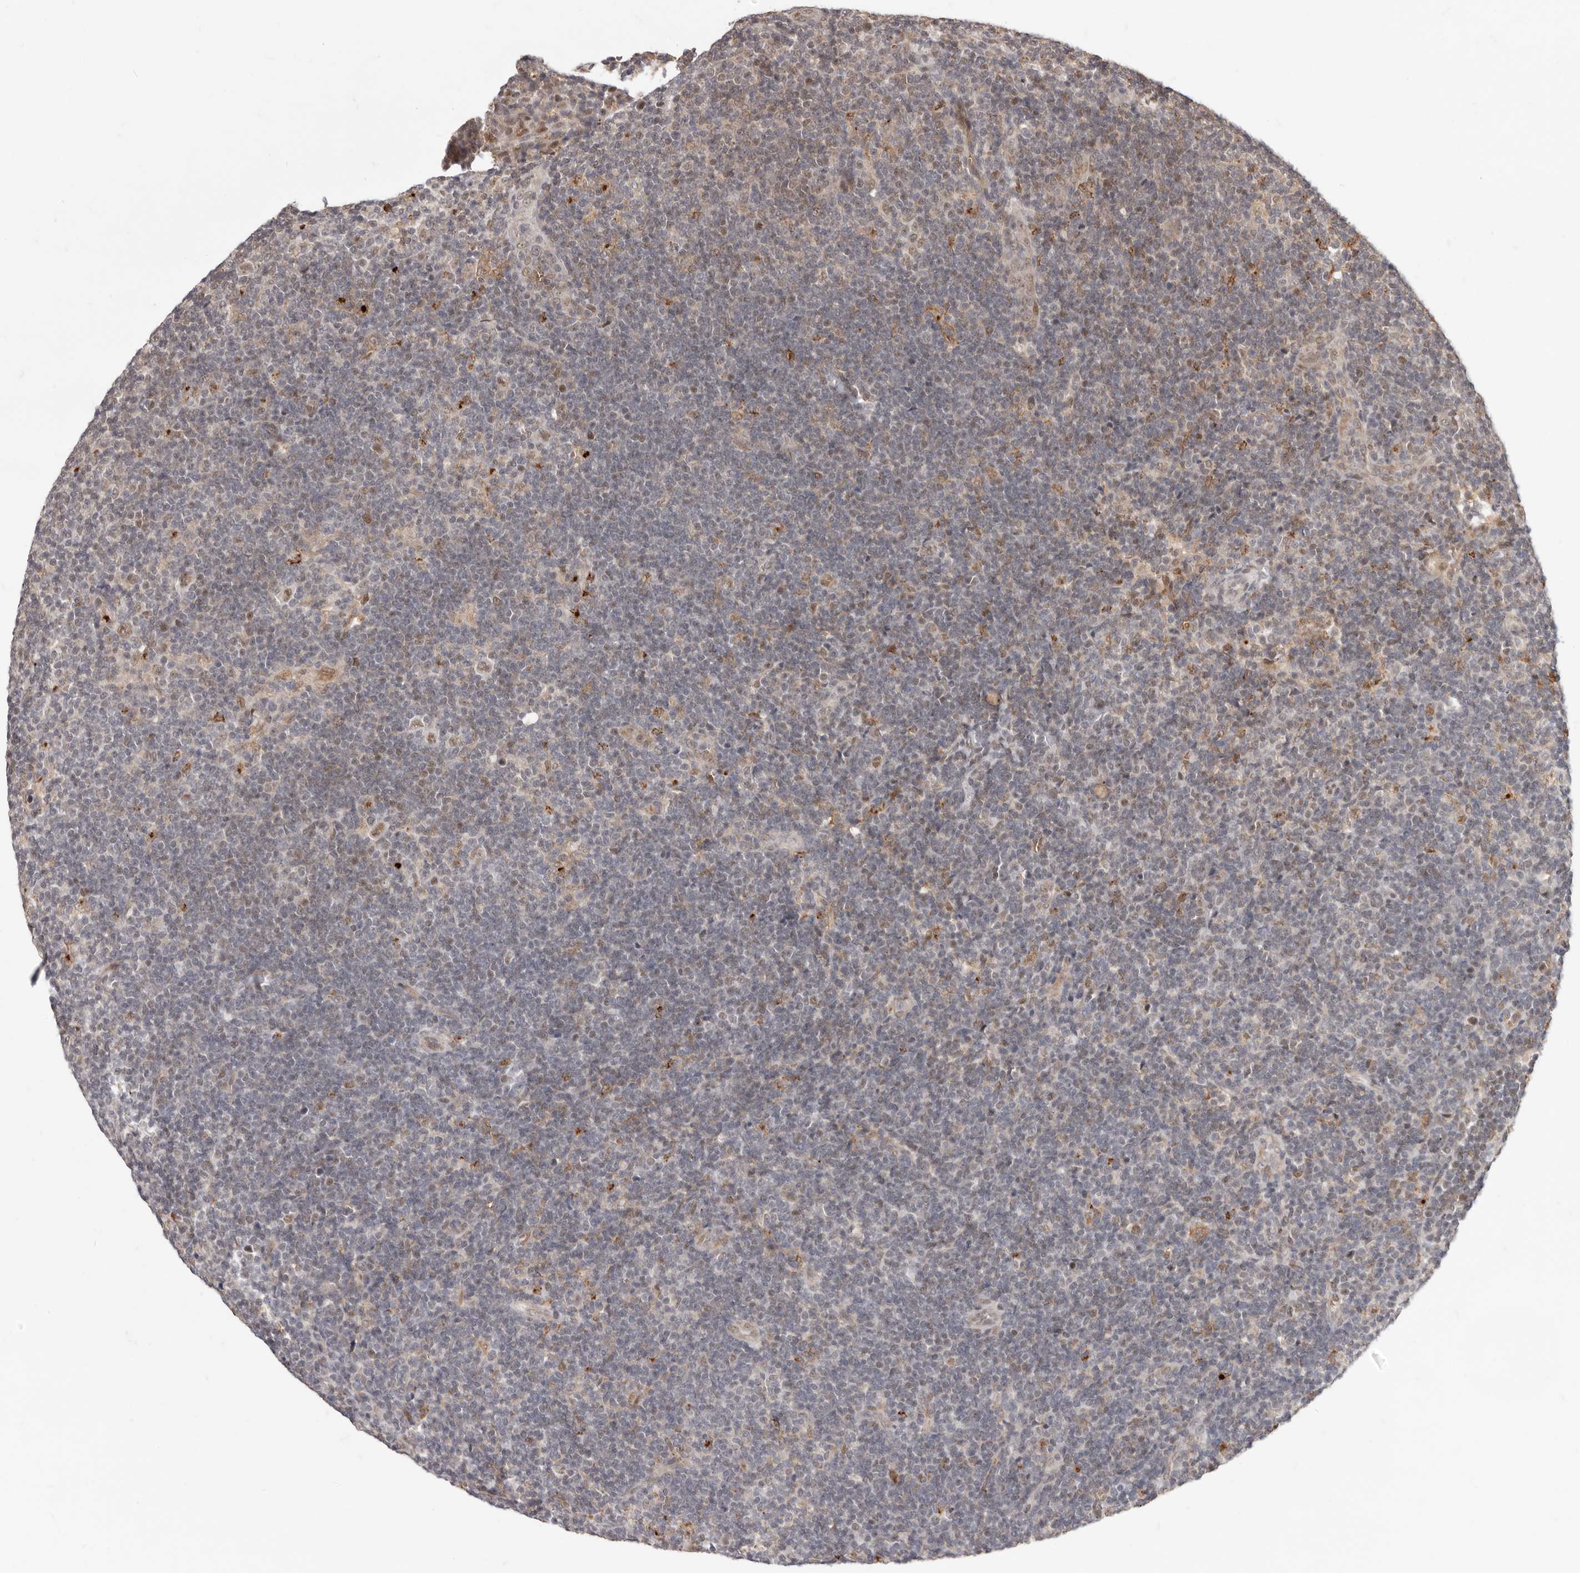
{"staining": {"intensity": "weak", "quantity": ">75%", "location": "nuclear"}, "tissue": "lymphoma", "cell_type": "Tumor cells", "image_type": "cancer", "snomed": [{"axis": "morphology", "description": "Hodgkin's disease, NOS"}, {"axis": "topography", "description": "Lymph node"}], "caption": "A high-resolution photomicrograph shows immunohistochemistry (IHC) staining of lymphoma, which reveals weak nuclear staining in approximately >75% of tumor cells.", "gene": "NCOA3", "patient": {"sex": "female", "age": 57}}